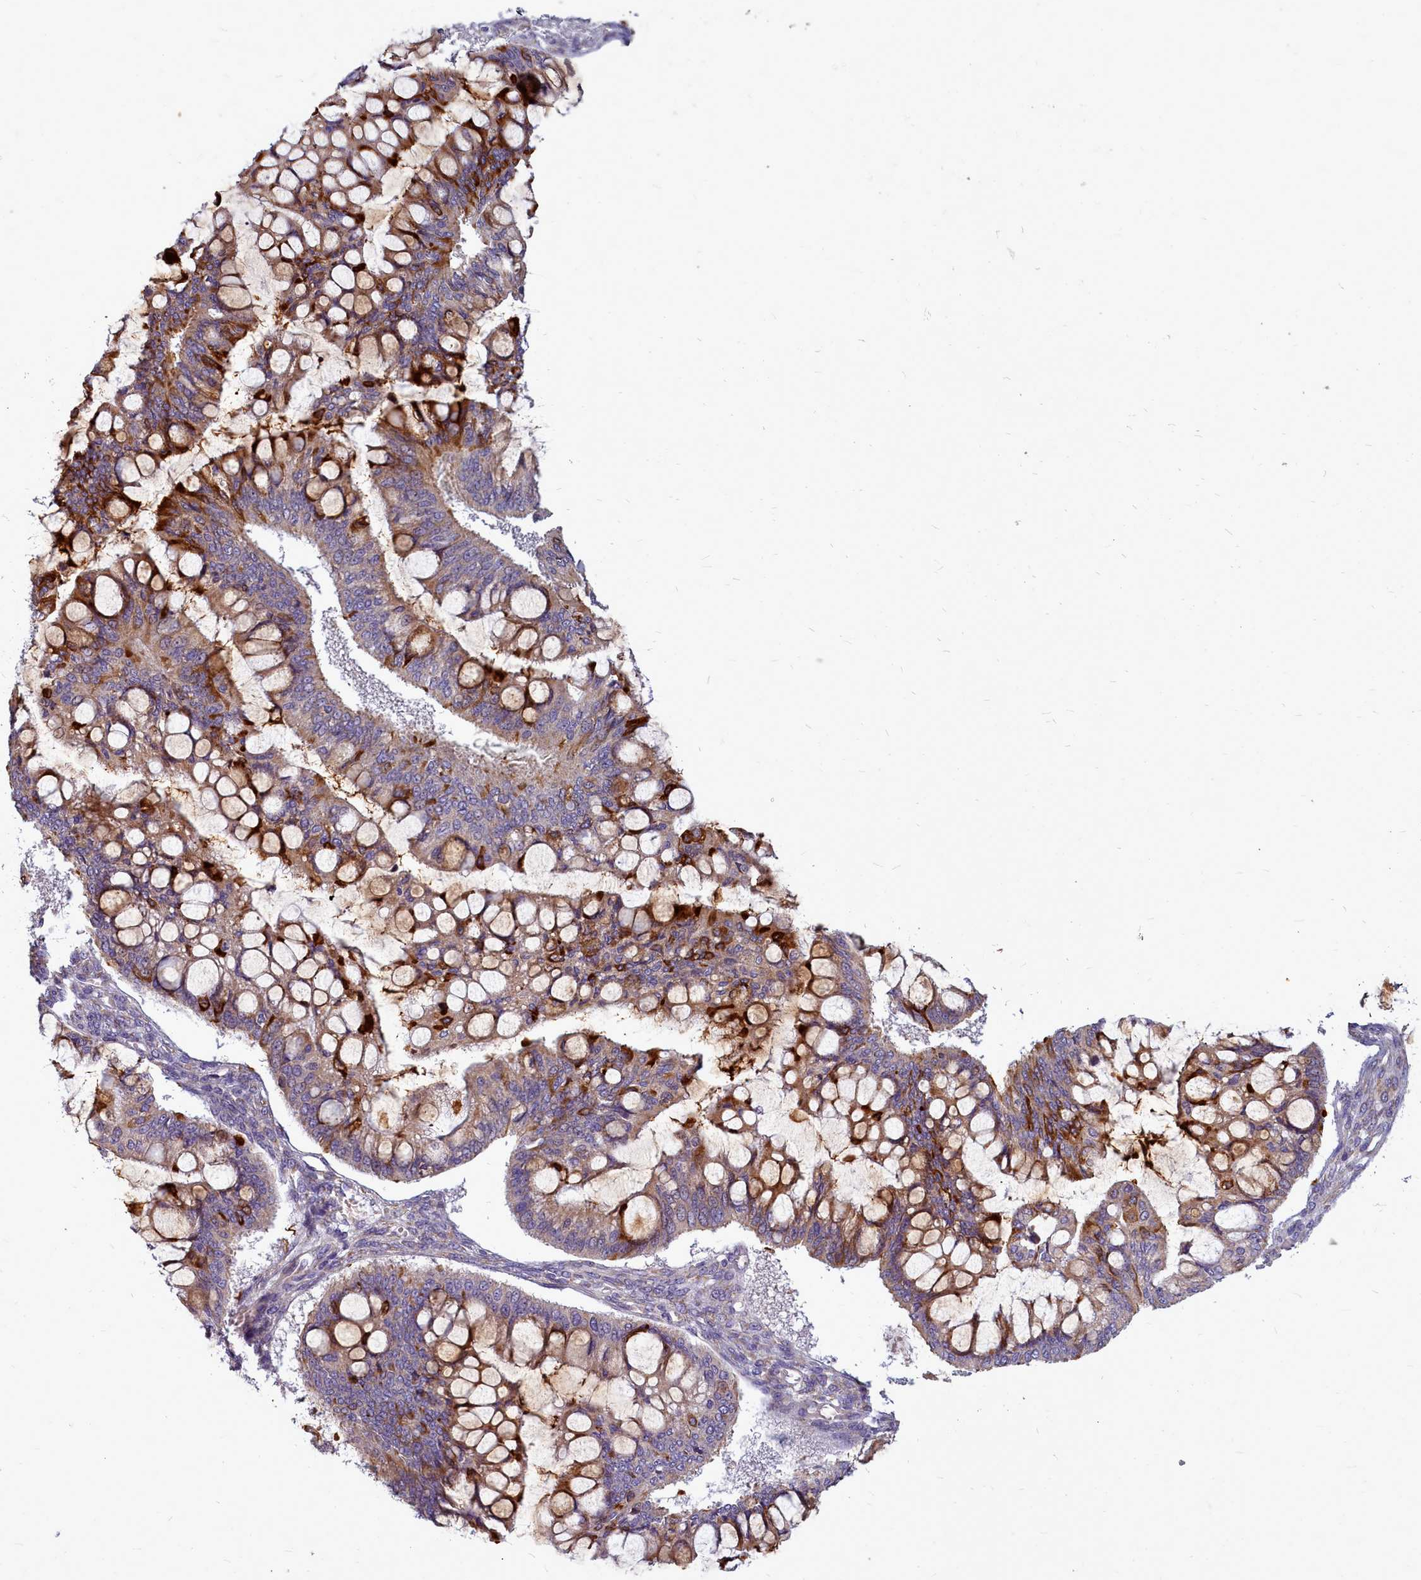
{"staining": {"intensity": "strong", "quantity": "25%-75%", "location": "cytoplasmic/membranous"}, "tissue": "ovarian cancer", "cell_type": "Tumor cells", "image_type": "cancer", "snomed": [{"axis": "morphology", "description": "Cystadenocarcinoma, mucinous, NOS"}, {"axis": "topography", "description": "Ovary"}], "caption": "The immunohistochemical stain highlights strong cytoplasmic/membranous staining in tumor cells of ovarian cancer tissue.", "gene": "SMPD4", "patient": {"sex": "female", "age": 73}}